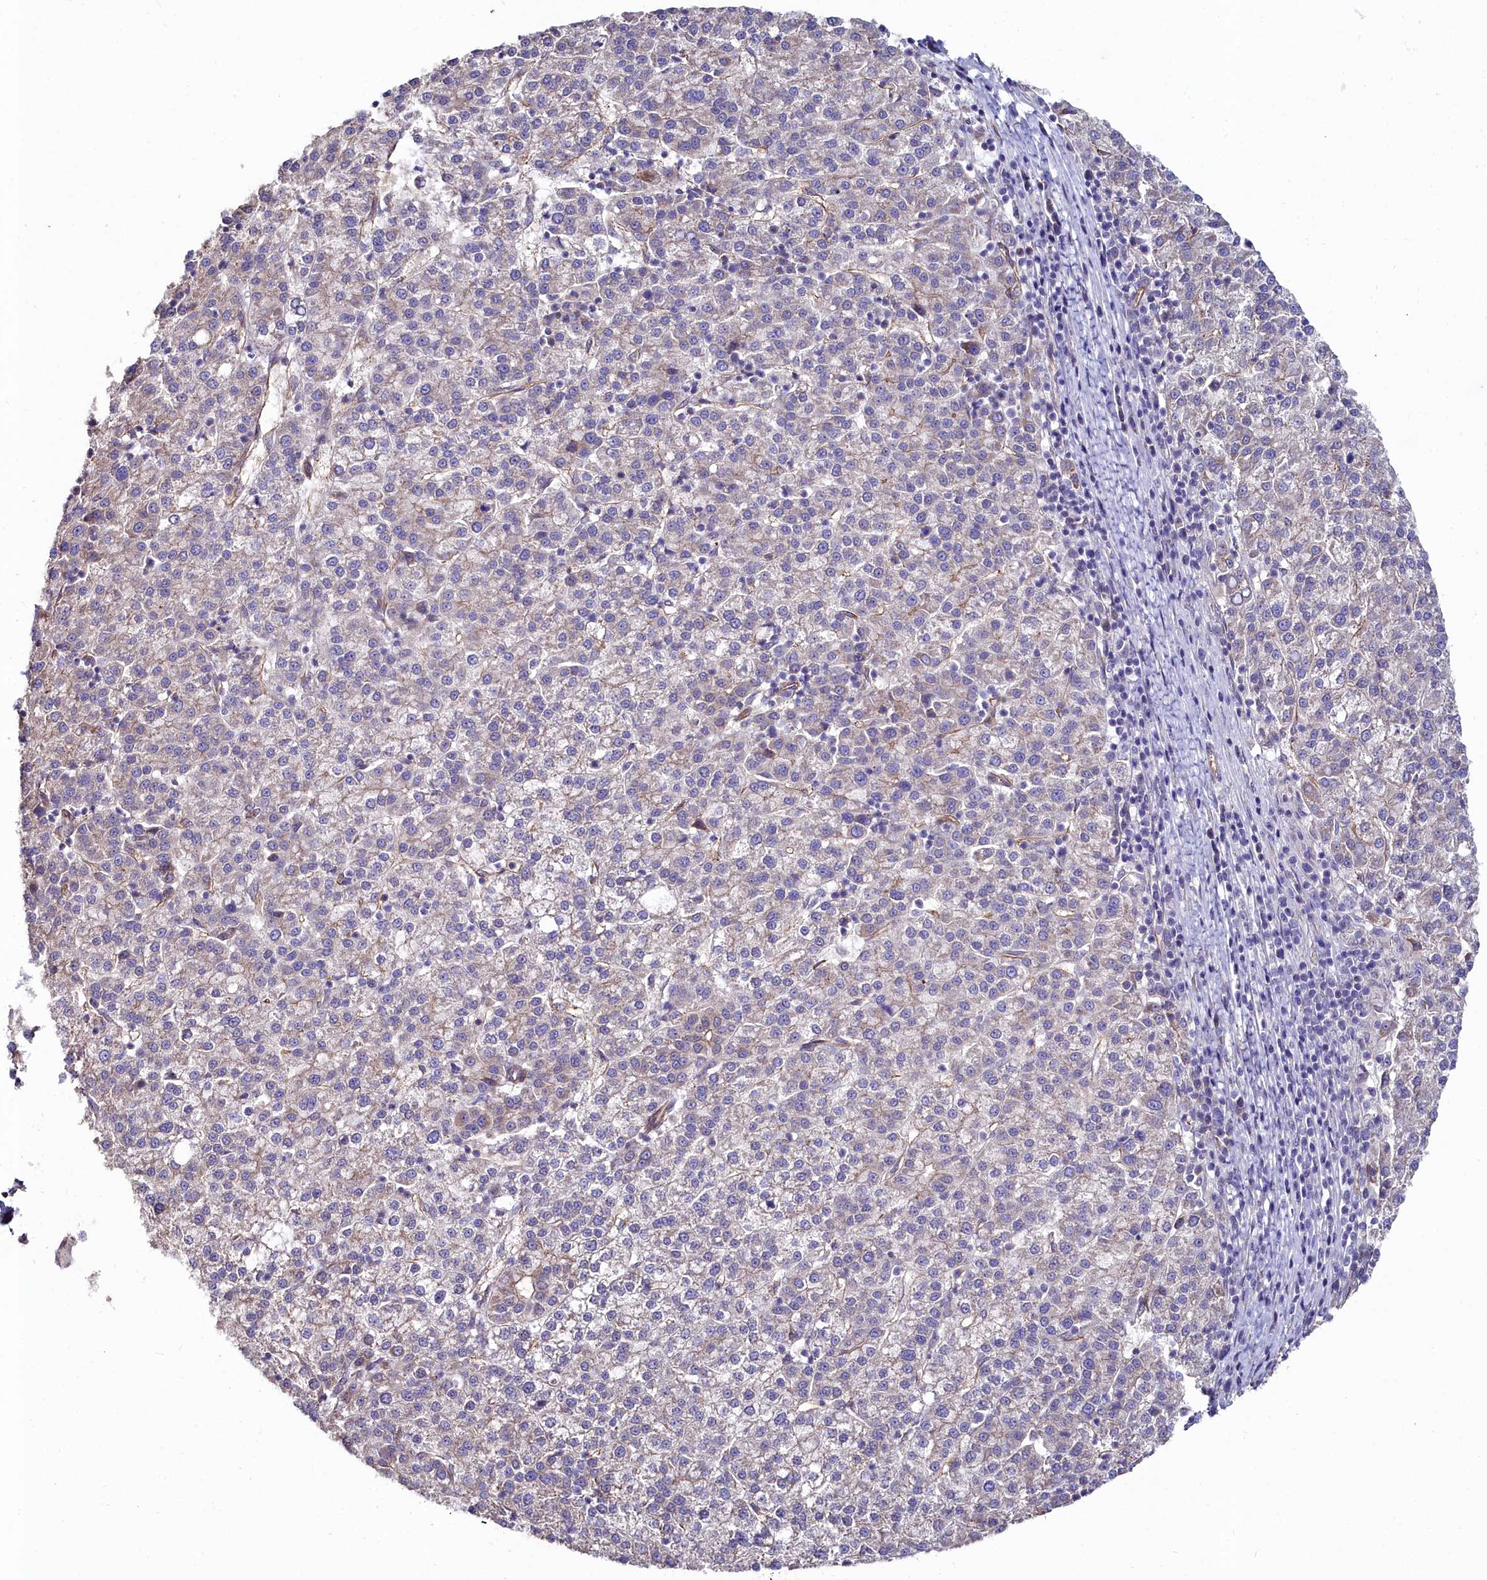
{"staining": {"intensity": "weak", "quantity": "25%-75%", "location": "cytoplasmic/membranous"}, "tissue": "liver cancer", "cell_type": "Tumor cells", "image_type": "cancer", "snomed": [{"axis": "morphology", "description": "Carcinoma, Hepatocellular, NOS"}, {"axis": "topography", "description": "Liver"}], "caption": "The micrograph reveals immunohistochemical staining of liver cancer (hepatocellular carcinoma). There is weak cytoplasmic/membranous positivity is present in approximately 25%-75% of tumor cells.", "gene": "C4orf19", "patient": {"sex": "female", "age": 58}}